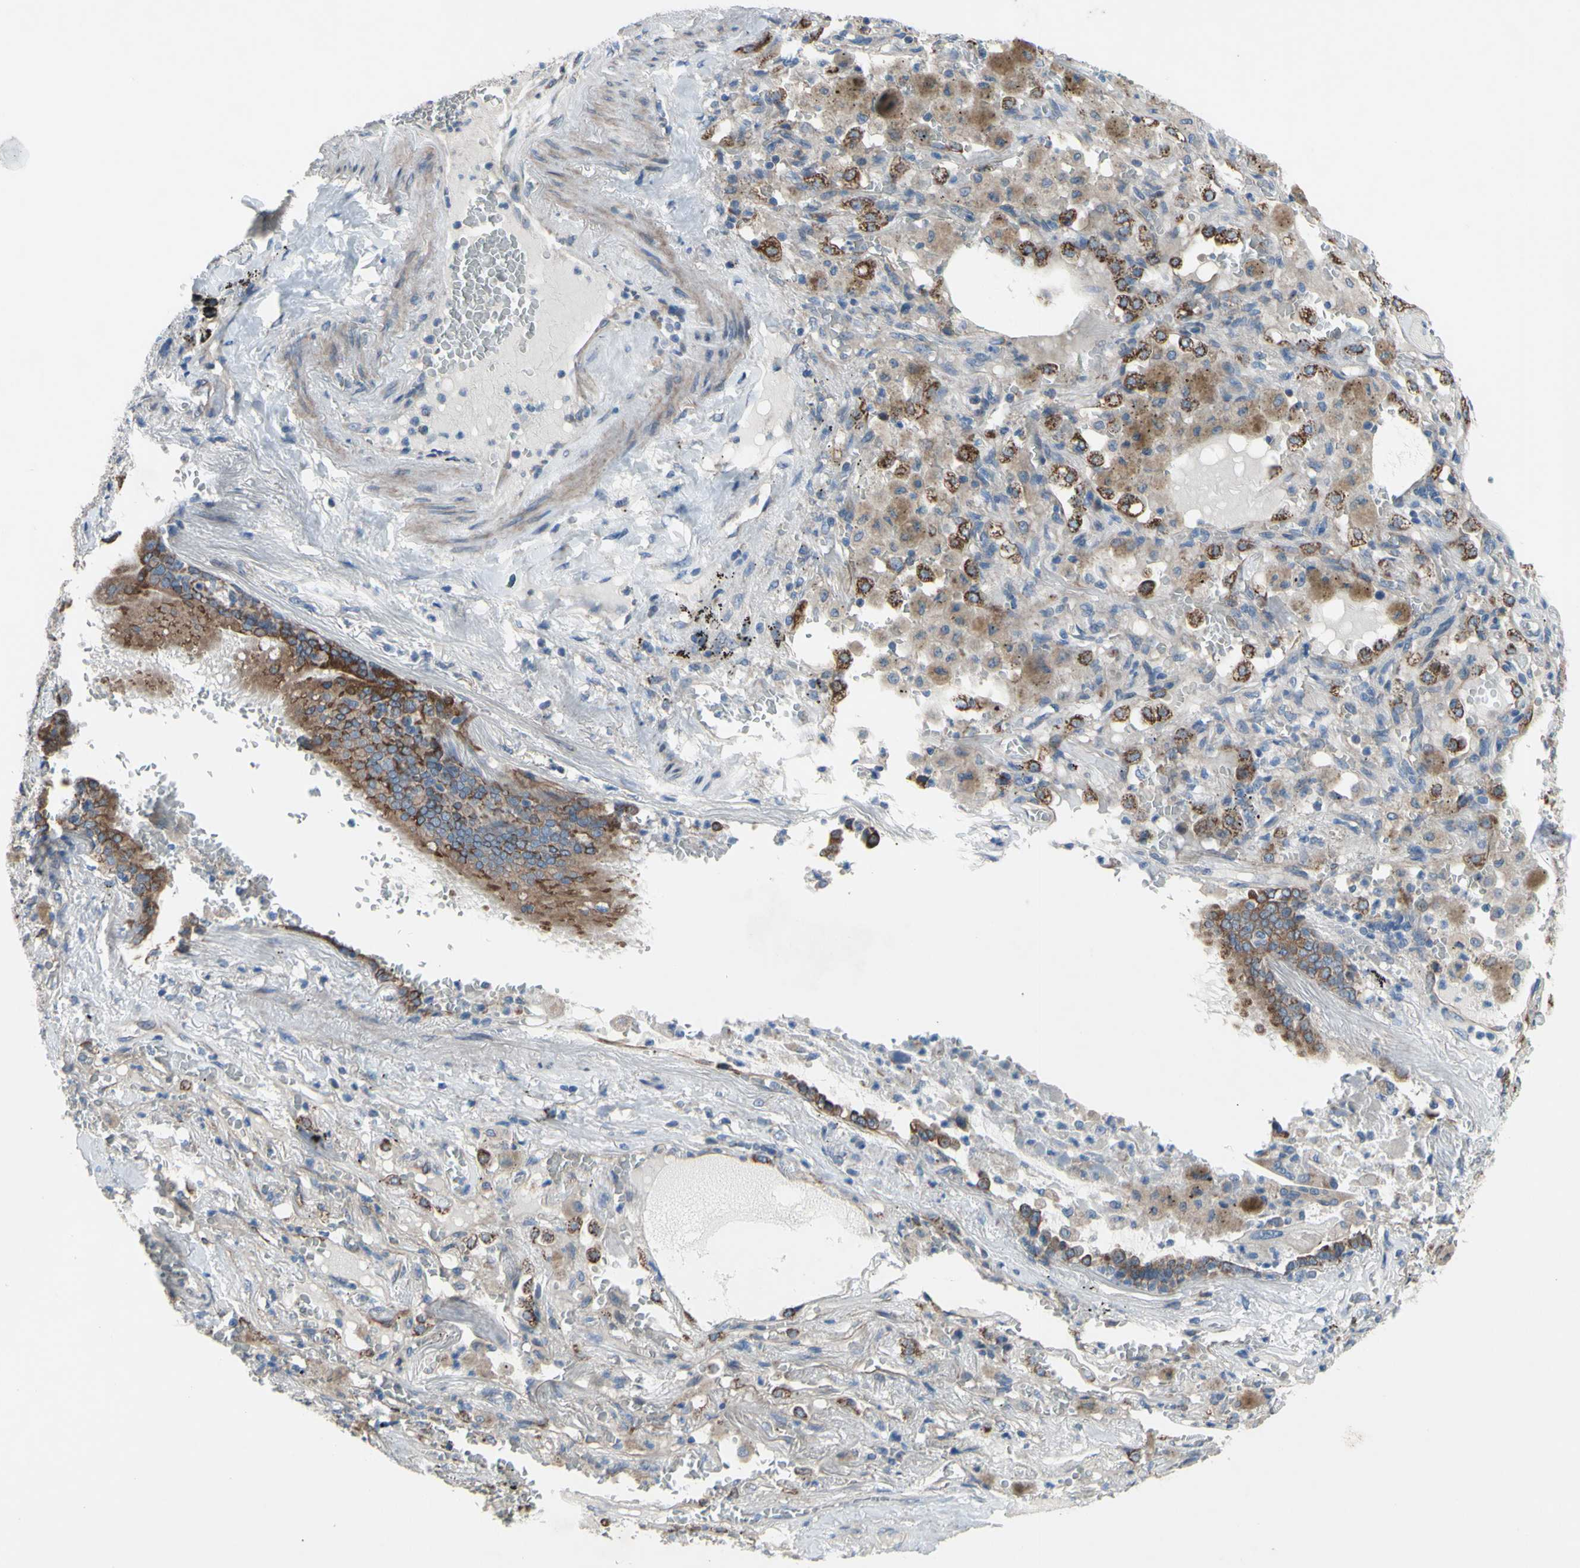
{"staining": {"intensity": "moderate", "quantity": "25%-75%", "location": "cytoplasmic/membranous"}, "tissue": "lung cancer", "cell_type": "Tumor cells", "image_type": "cancer", "snomed": [{"axis": "morphology", "description": "Squamous cell carcinoma, NOS"}, {"axis": "topography", "description": "Lung"}], "caption": "This is a histology image of IHC staining of lung cancer (squamous cell carcinoma), which shows moderate staining in the cytoplasmic/membranous of tumor cells.", "gene": "GRAMD2B", "patient": {"sex": "male", "age": 57}}